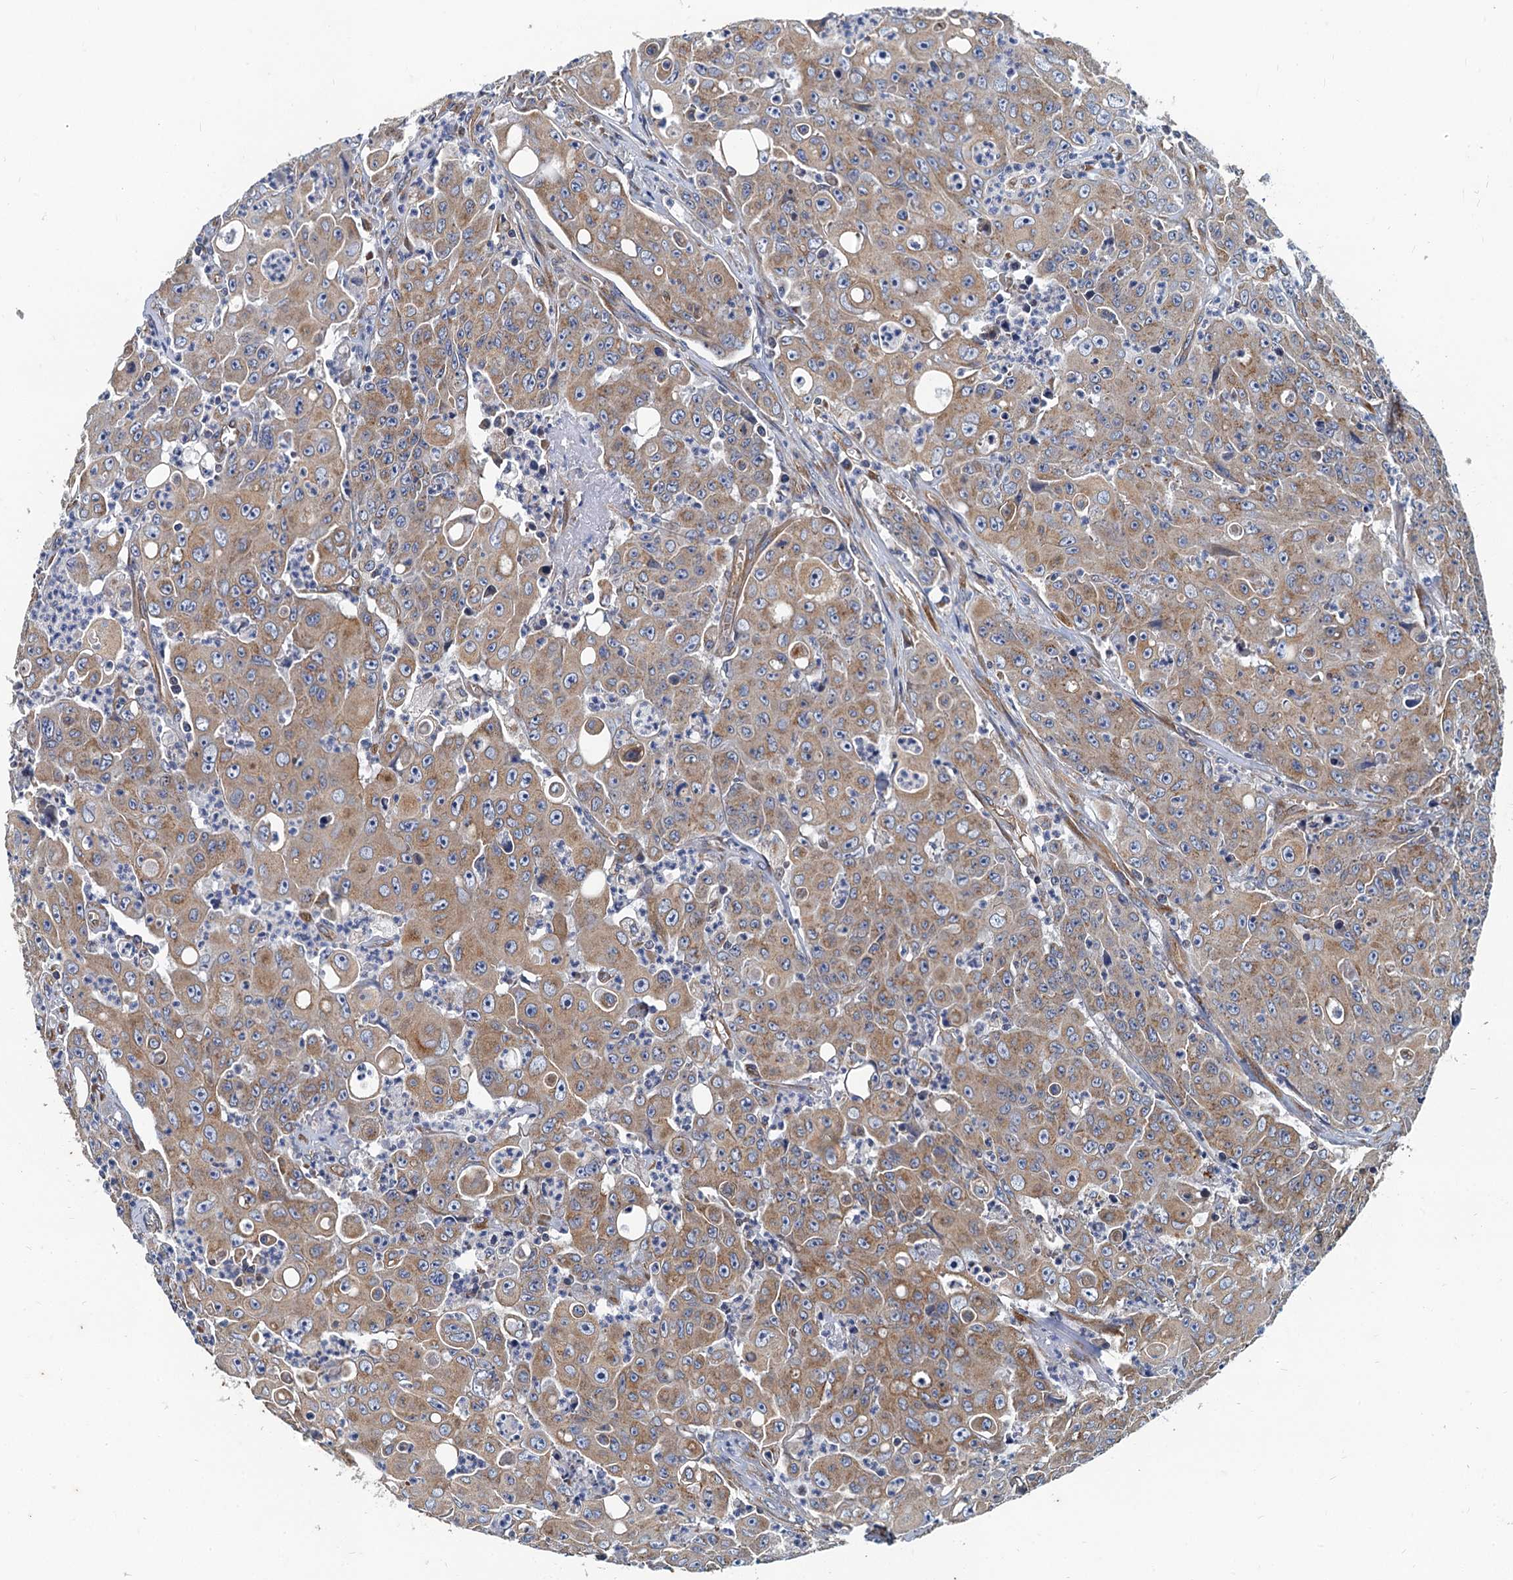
{"staining": {"intensity": "moderate", "quantity": ">75%", "location": "cytoplasmic/membranous"}, "tissue": "colorectal cancer", "cell_type": "Tumor cells", "image_type": "cancer", "snomed": [{"axis": "morphology", "description": "Adenocarcinoma, NOS"}, {"axis": "topography", "description": "Colon"}], "caption": "Moderate cytoplasmic/membranous staining is seen in approximately >75% of tumor cells in adenocarcinoma (colorectal).", "gene": "NGRN", "patient": {"sex": "male", "age": 51}}